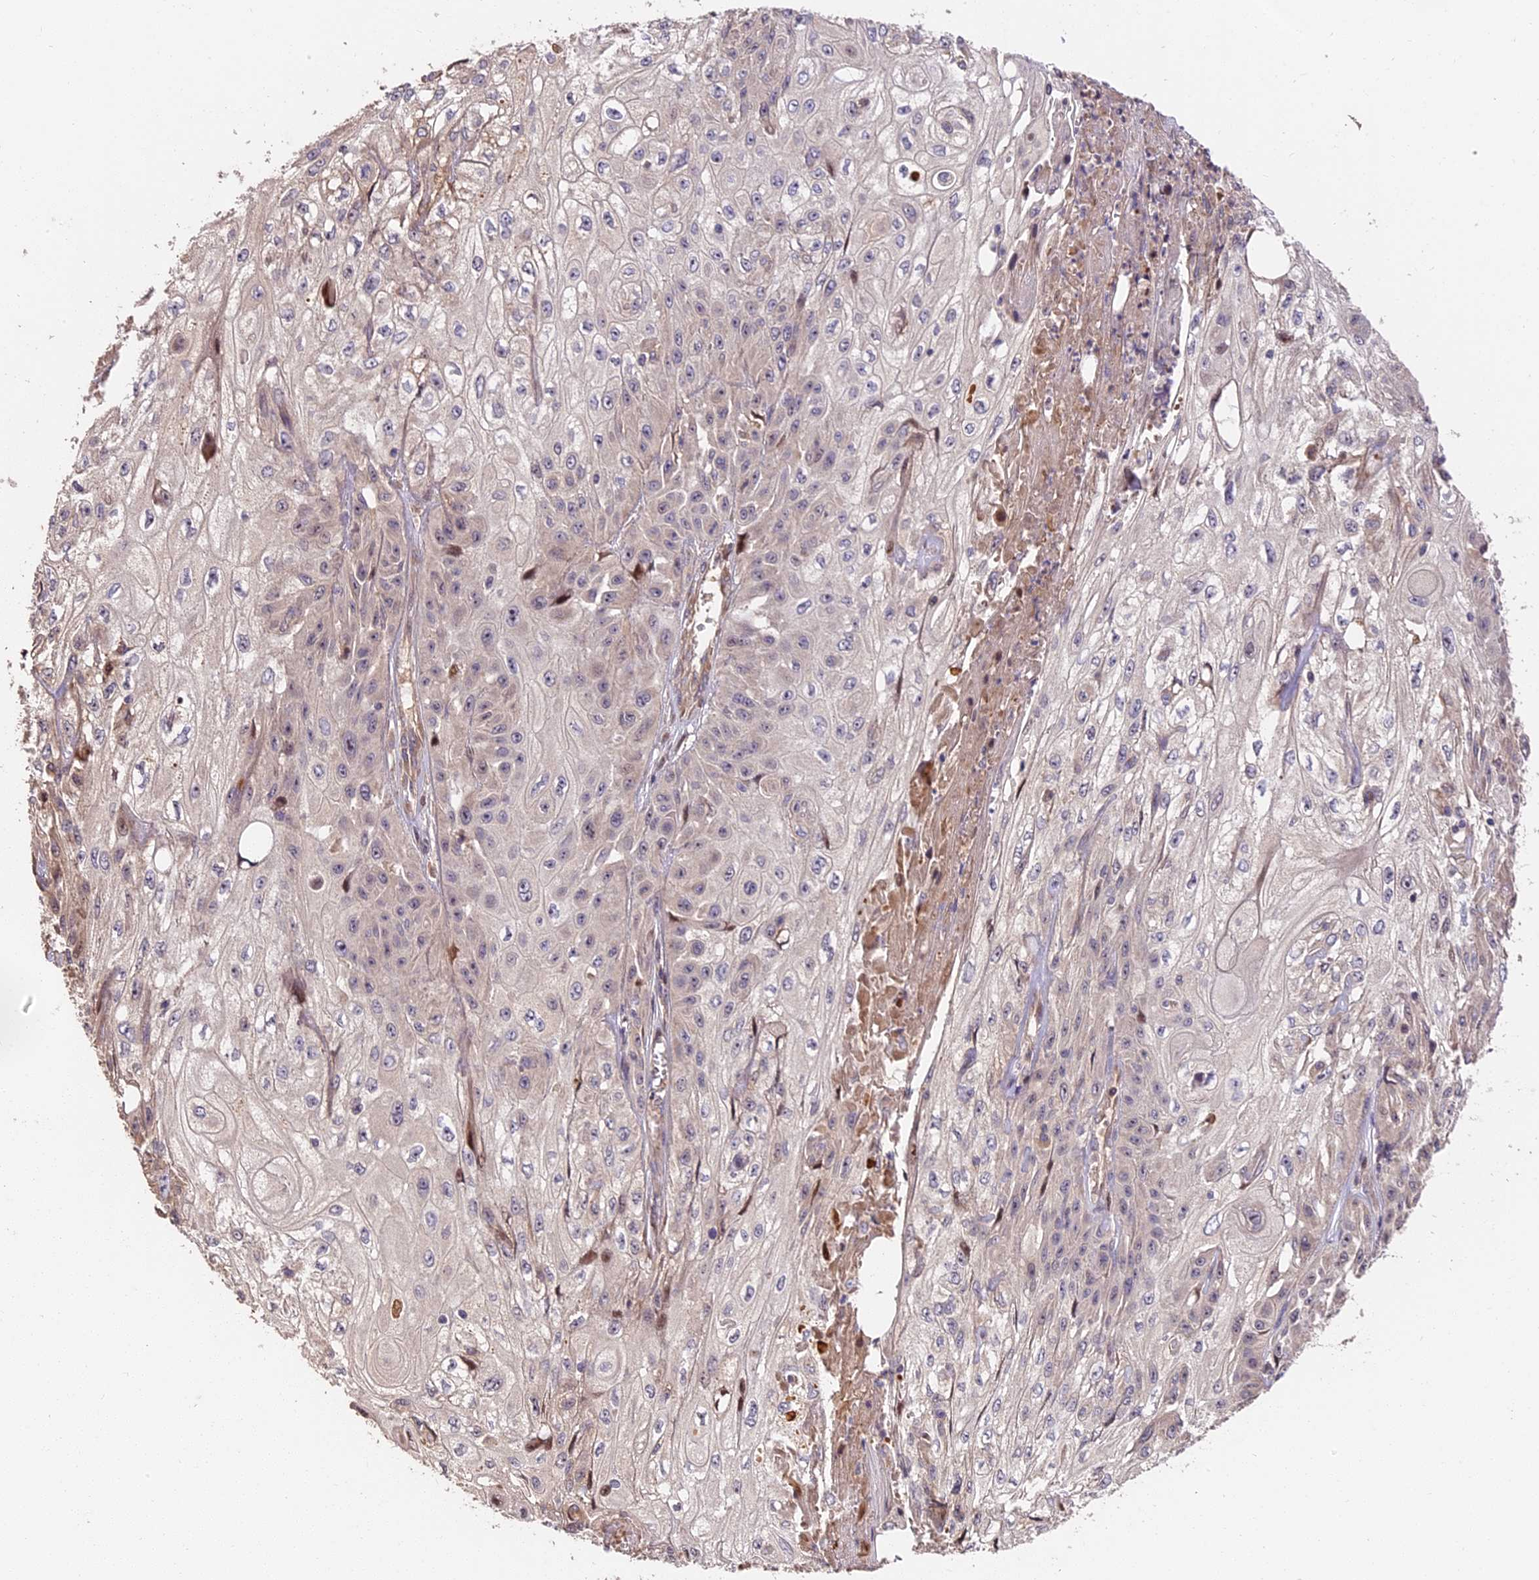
{"staining": {"intensity": "negative", "quantity": "none", "location": "none"}, "tissue": "skin cancer", "cell_type": "Tumor cells", "image_type": "cancer", "snomed": [{"axis": "morphology", "description": "Squamous cell carcinoma, NOS"}, {"axis": "morphology", "description": "Squamous cell carcinoma, metastatic, NOS"}, {"axis": "topography", "description": "Skin"}, {"axis": "topography", "description": "Lymph node"}], "caption": "DAB immunohistochemical staining of human skin cancer (squamous cell carcinoma) demonstrates no significant expression in tumor cells.", "gene": "ARHGAP17", "patient": {"sex": "male", "age": 75}}